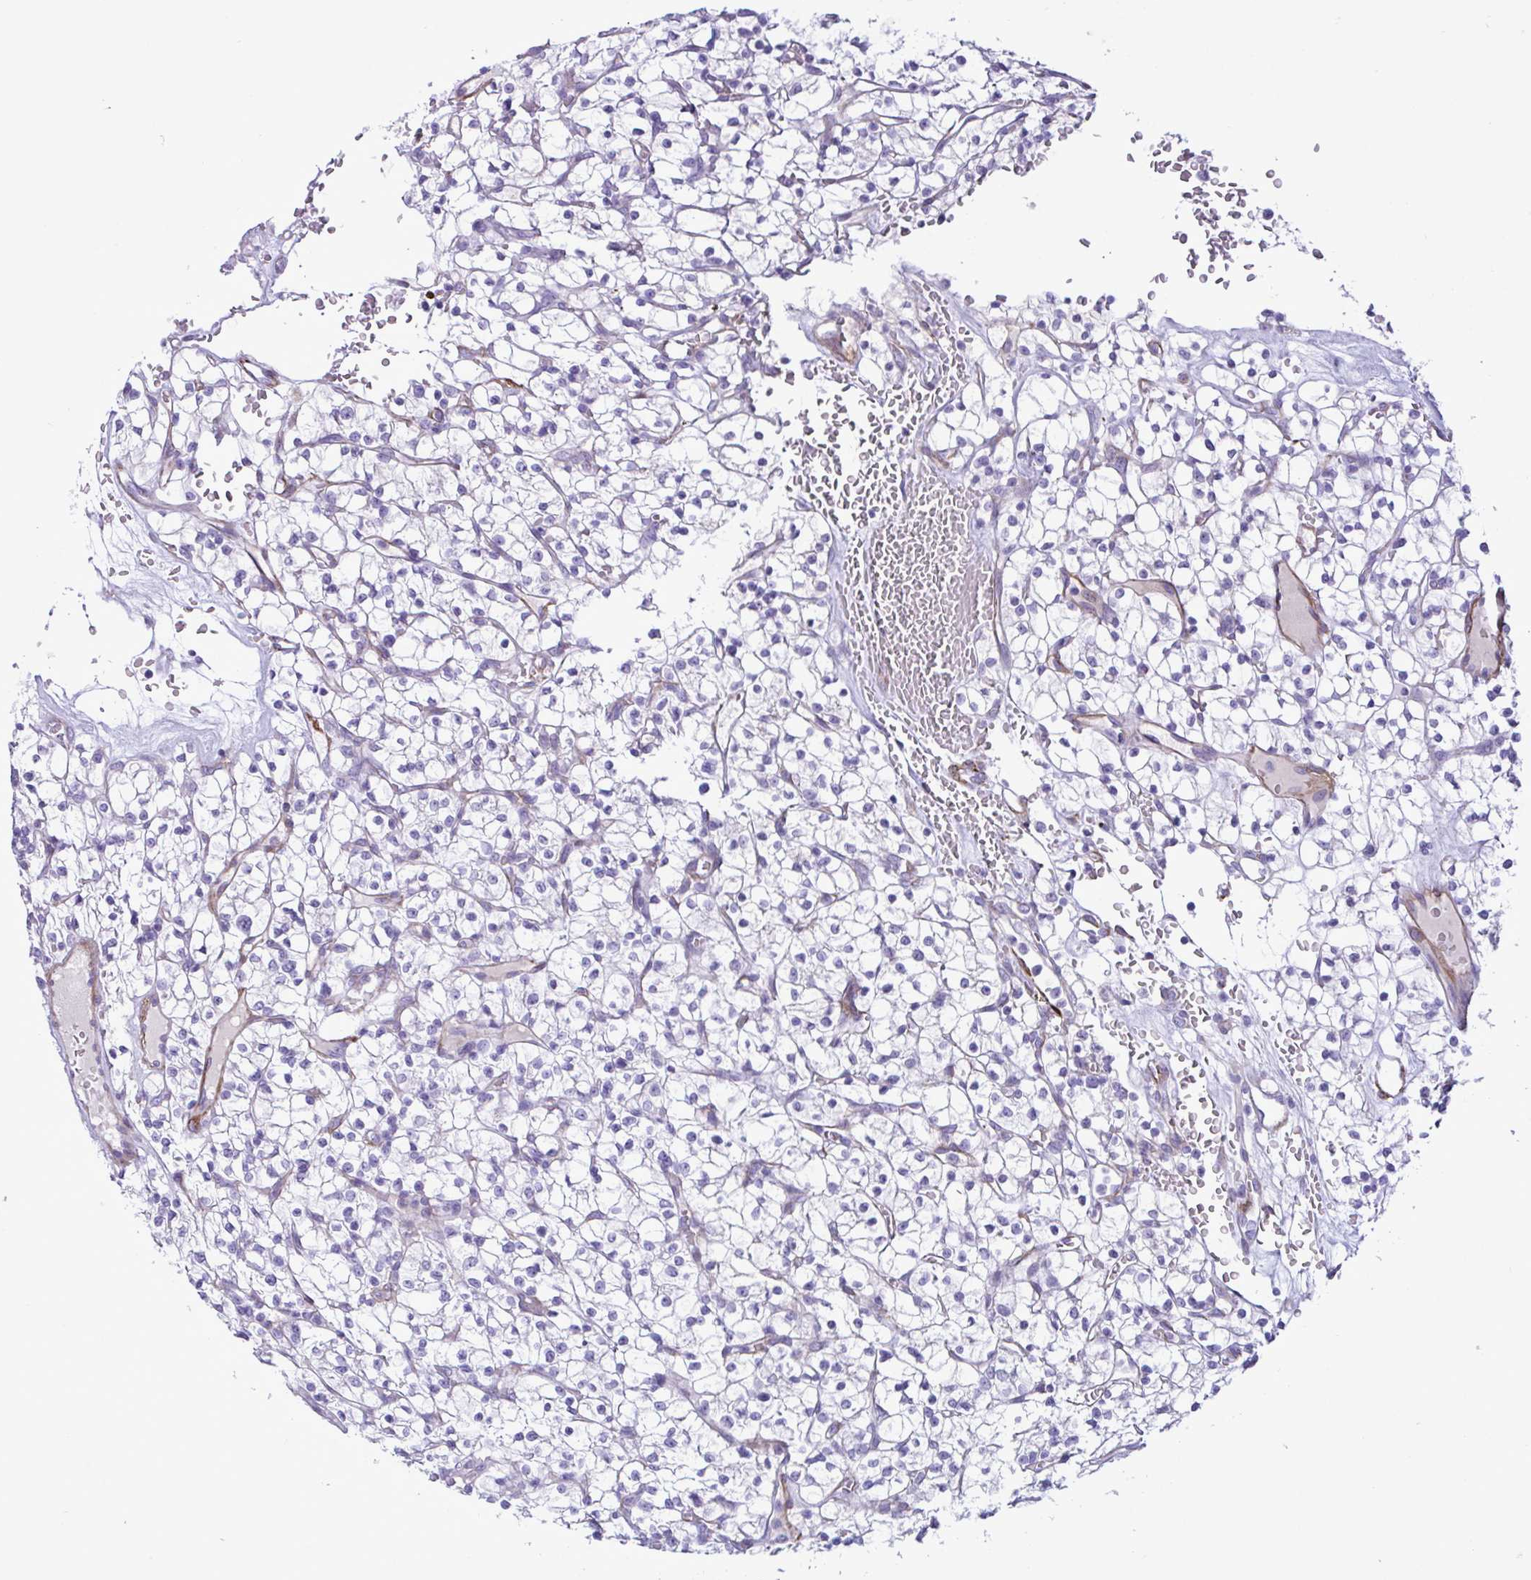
{"staining": {"intensity": "negative", "quantity": "none", "location": "none"}, "tissue": "renal cancer", "cell_type": "Tumor cells", "image_type": "cancer", "snomed": [{"axis": "morphology", "description": "Adenocarcinoma, NOS"}, {"axis": "topography", "description": "Kidney"}], "caption": "Immunohistochemistry (IHC) of human adenocarcinoma (renal) displays no positivity in tumor cells.", "gene": "SYNPO2L", "patient": {"sex": "female", "age": 64}}